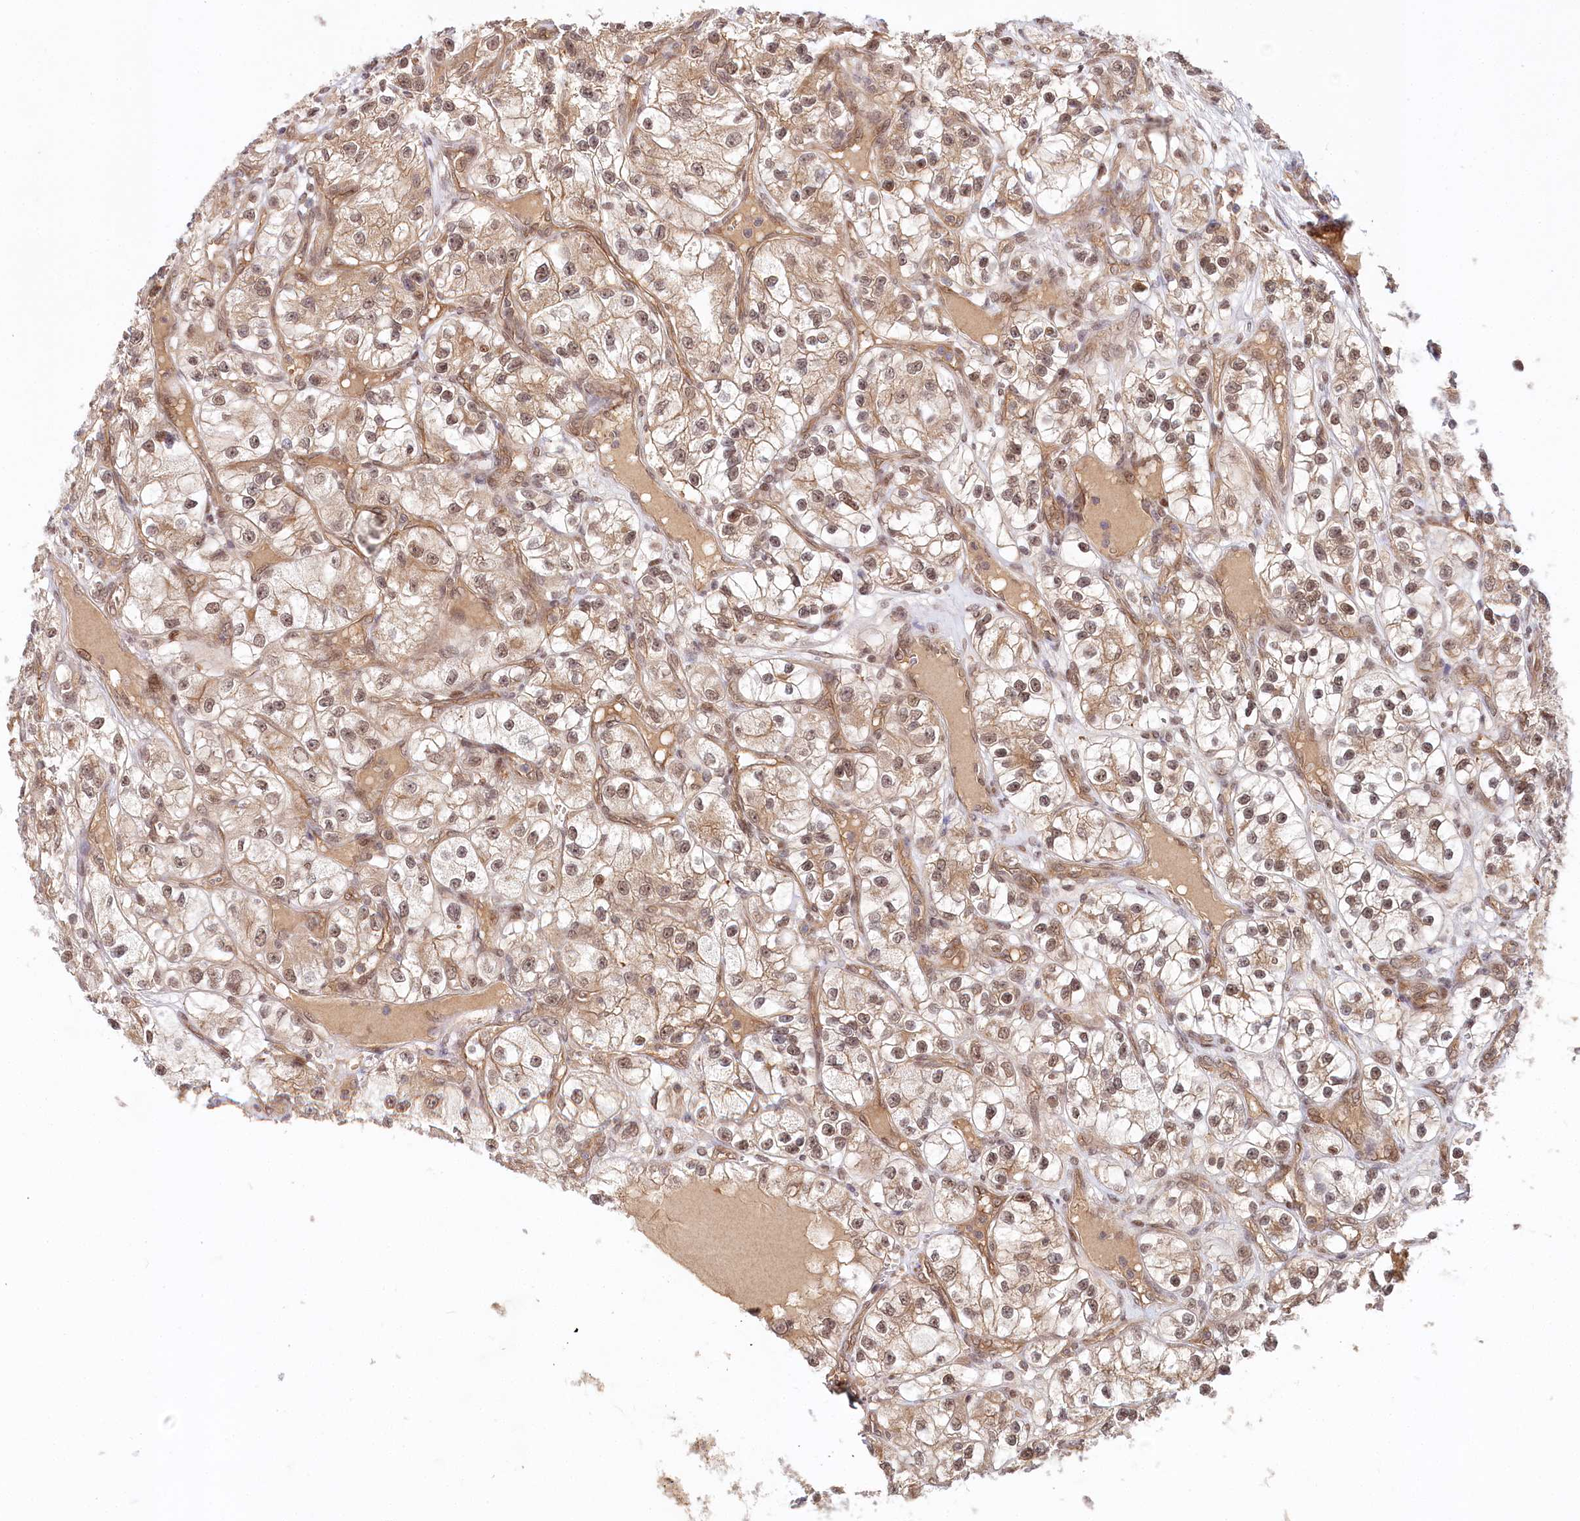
{"staining": {"intensity": "moderate", "quantity": ">75%", "location": "nuclear"}, "tissue": "renal cancer", "cell_type": "Tumor cells", "image_type": "cancer", "snomed": [{"axis": "morphology", "description": "Adenocarcinoma, NOS"}, {"axis": "topography", "description": "Kidney"}], "caption": "The histopathology image displays immunohistochemical staining of adenocarcinoma (renal). There is moderate nuclear positivity is appreciated in approximately >75% of tumor cells. (DAB (3,3'-diaminobenzidine) IHC with brightfield microscopy, high magnification).", "gene": "CCDC65", "patient": {"sex": "female", "age": 57}}